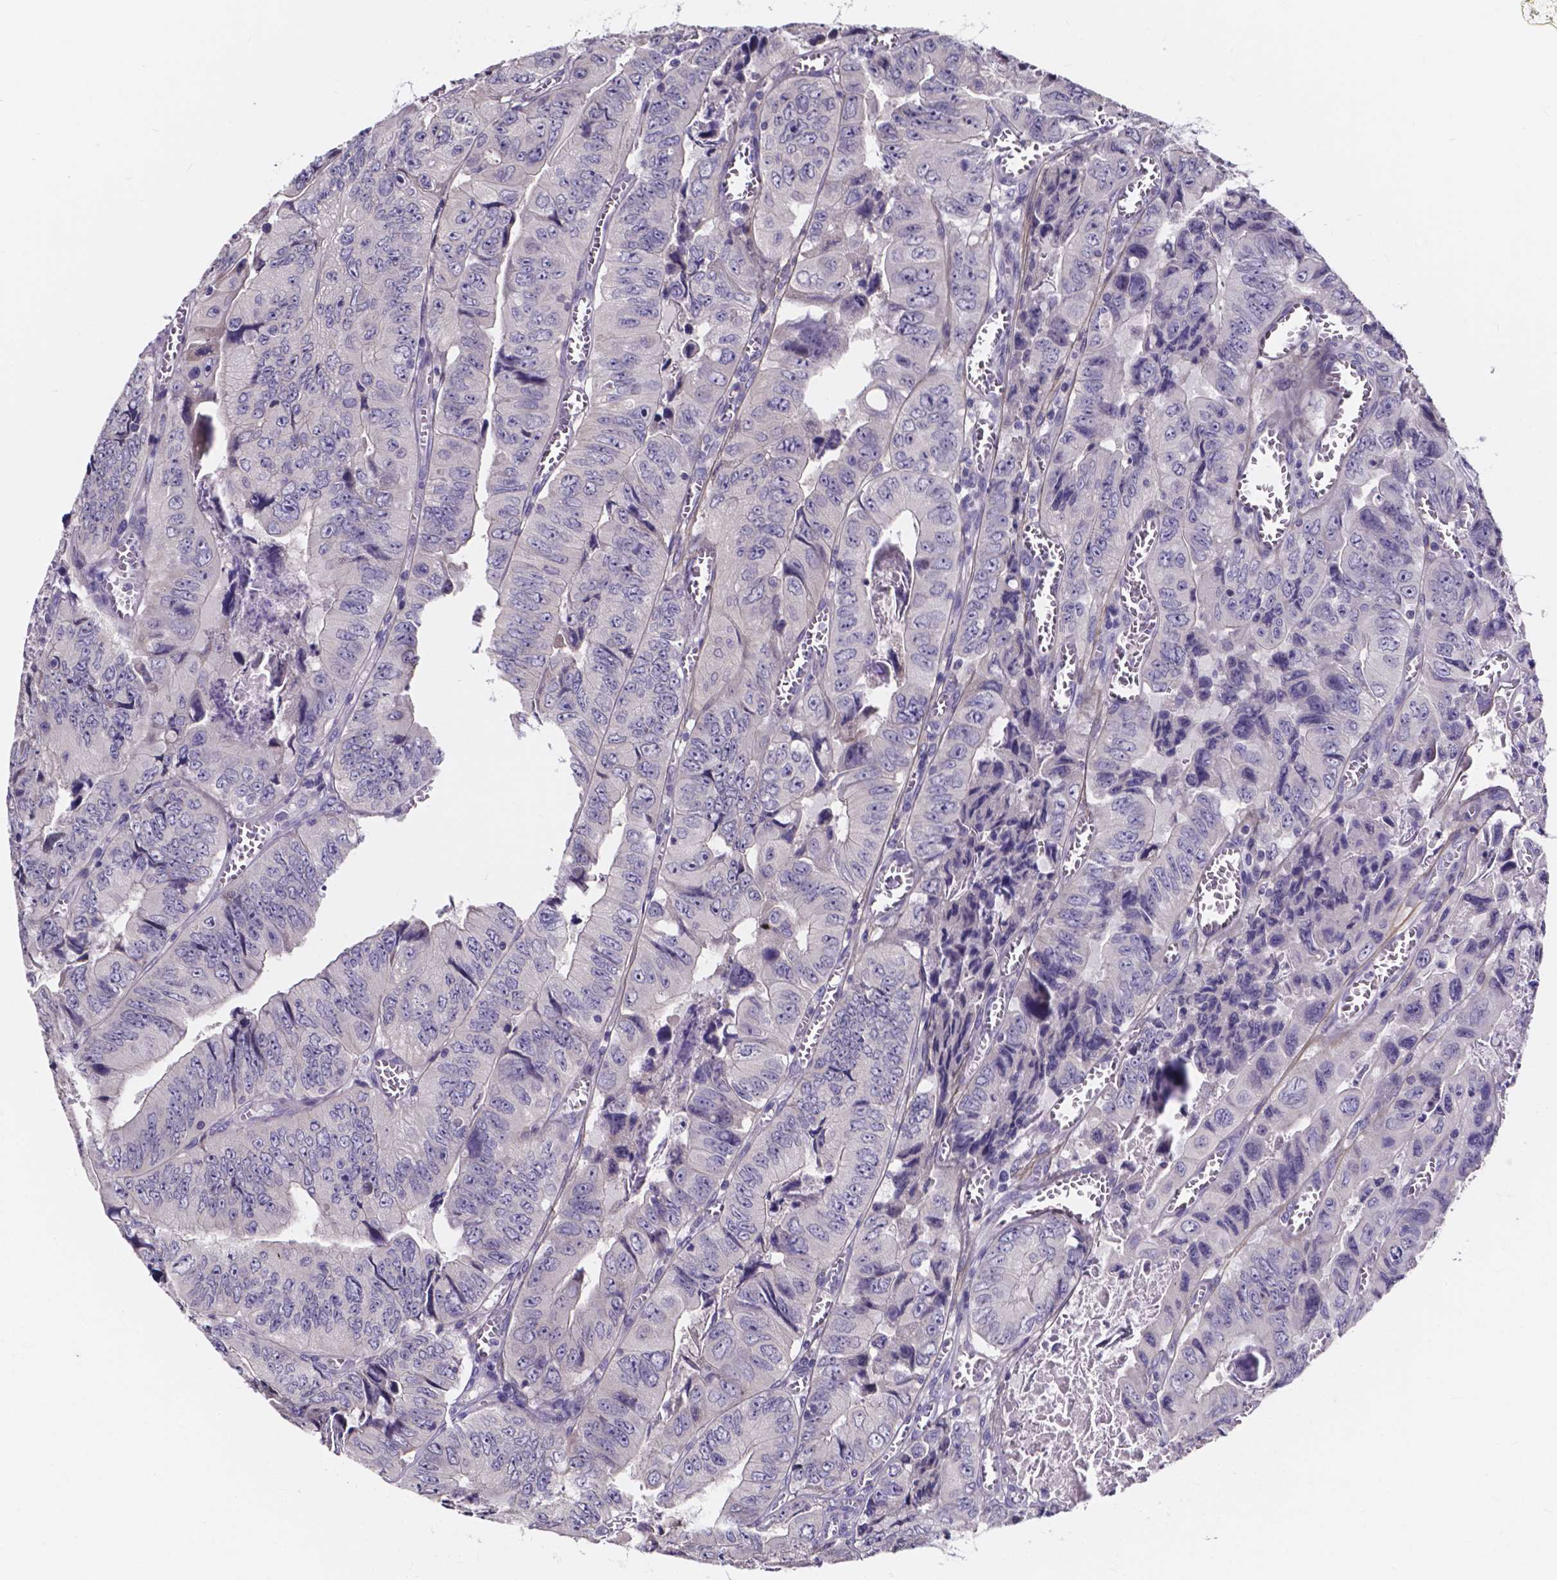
{"staining": {"intensity": "negative", "quantity": "none", "location": "none"}, "tissue": "colorectal cancer", "cell_type": "Tumor cells", "image_type": "cancer", "snomed": [{"axis": "morphology", "description": "Adenocarcinoma, NOS"}, {"axis": "topography", "description": "Colon"}], "caption": "Immunohistochemistry (IHC) of human colorectal cancer demonstrates no expression in tumor cells. (Immunohistochemistry (IHC), brightfield microscopy, high magnification).", "gene": "SPOCD1", "patient": {"sex": "female", "age": 84}}